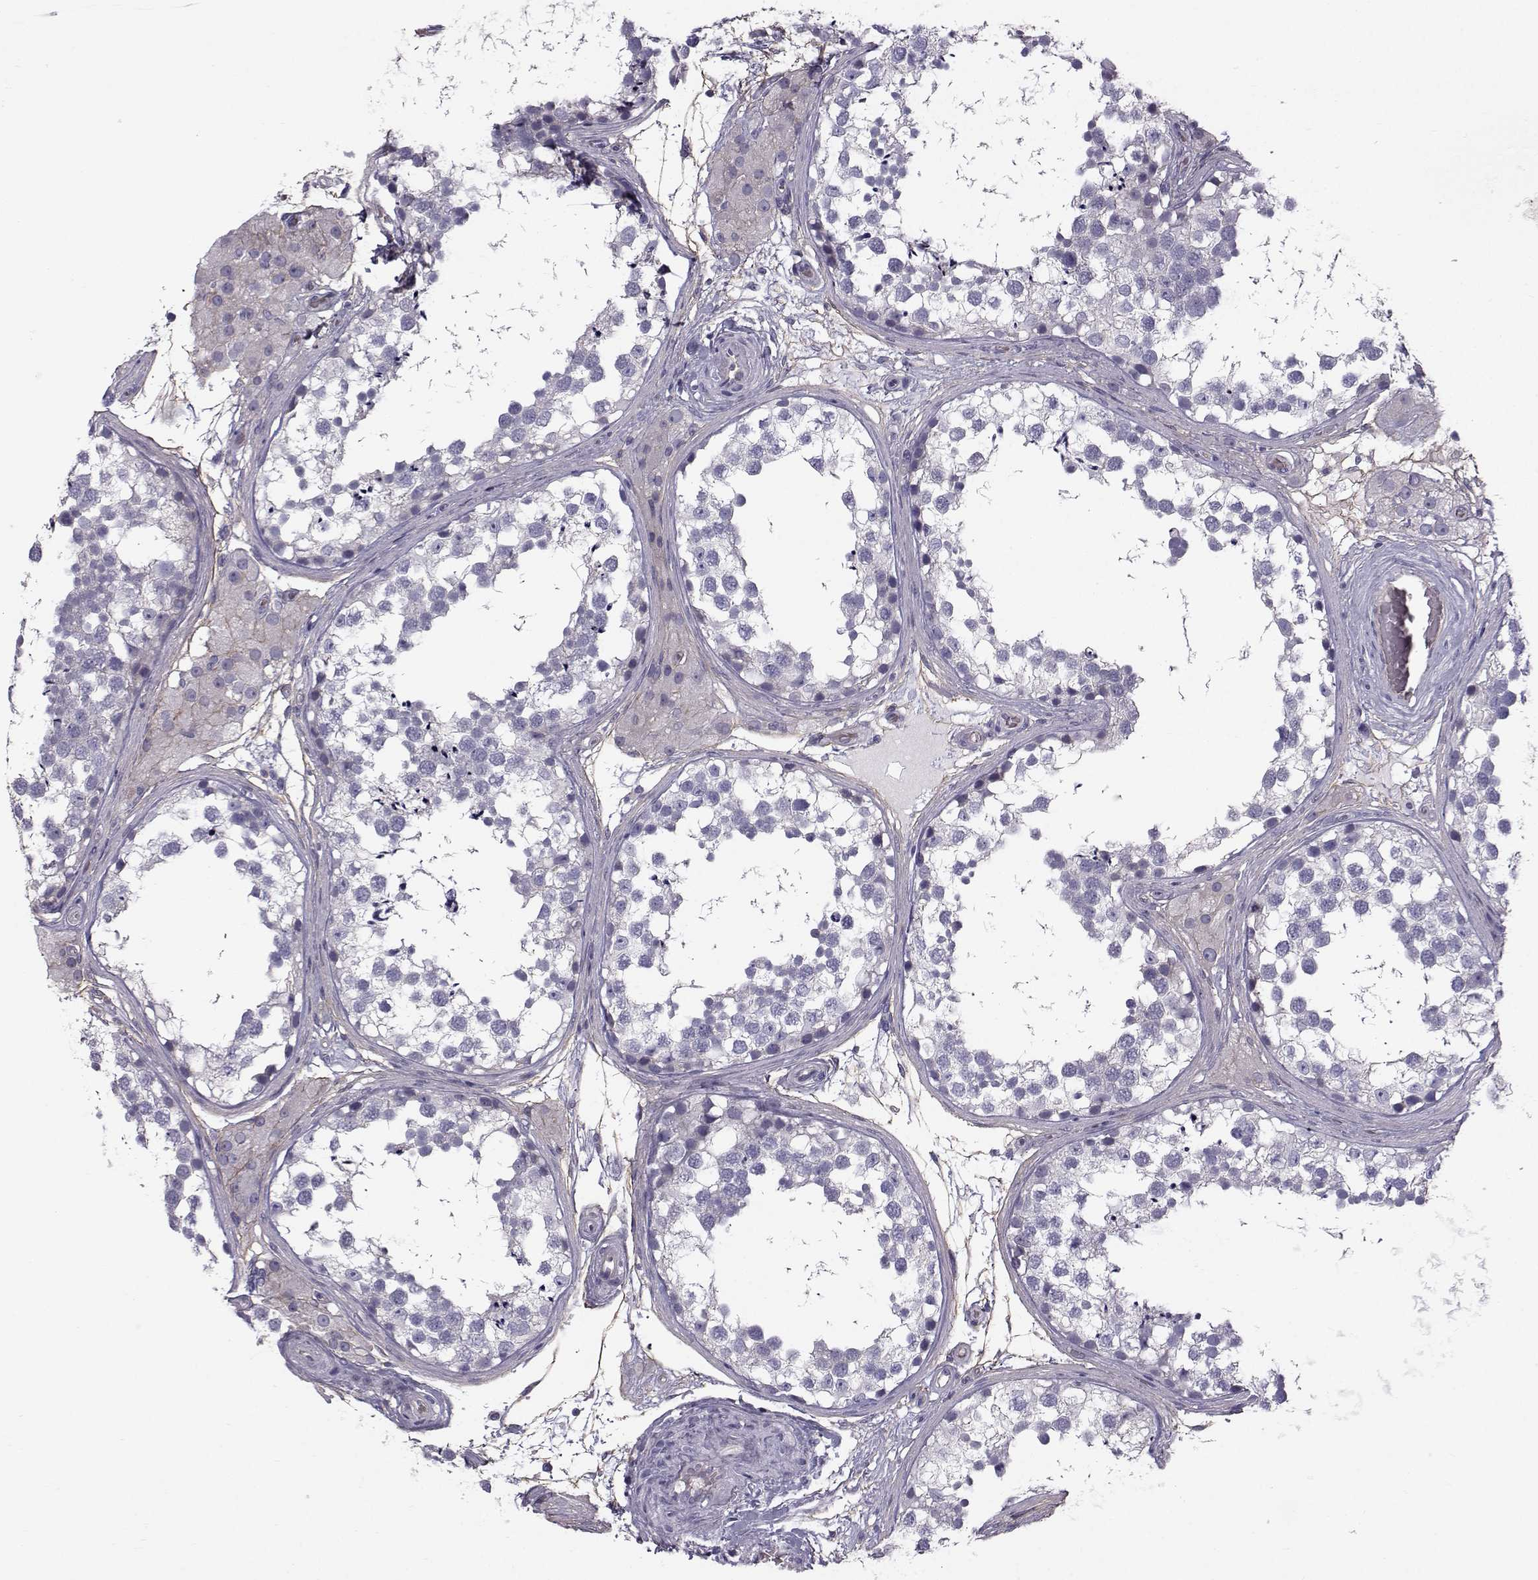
{"staining": {"intensity": "negative", "quantity": "none", "location": "none"}, "tissue": "testis", "cell_type": "Cells in seminiferous ducts", "image_type": "normal", "snomed": [{"axis": "morphology", "description": "Normal tissue, NOS"}, {"axis": "morphology", "description": "Seminoma, NOS"}, {"axis": "topography", "description": "Testis"}], "caption": "This is an IHC photomicrograph of unremarkable testis. There is no expression in cells in seminiferous ducts.", "gene": "QPCT", "patient": {"sex": "male", "age": 65}}